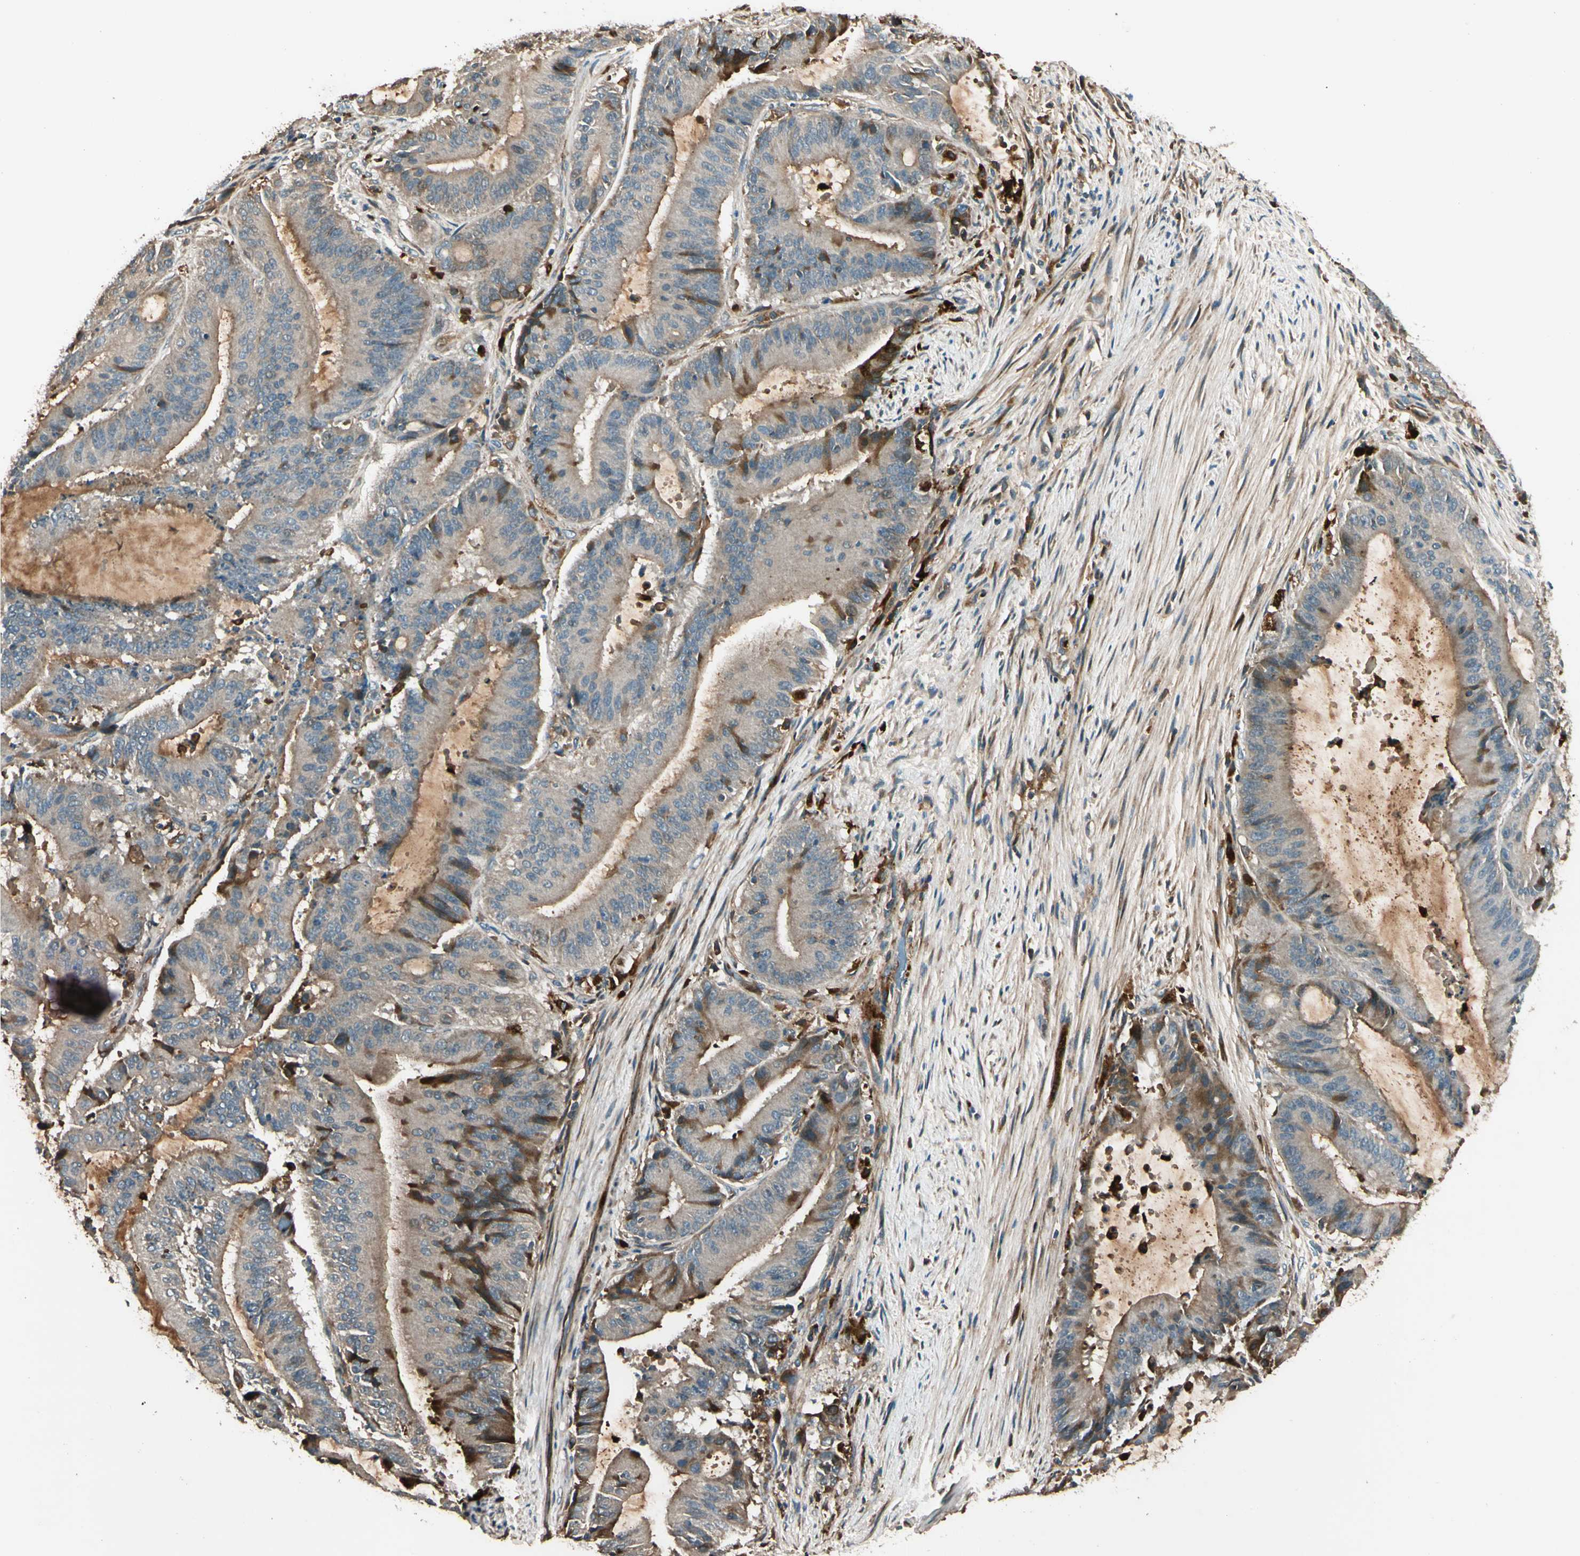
{"staining": {"intensity": "moderate", "quantity": "<25%", "location": "cytoplasmic/membranous"}, "tissue": "liver cancer", "cell_type": "Tumor cells", "image_type": "cancer", "snomed": [{"axis": "morphology", "description": "Cholangiocarcinoma"}, {"axis": "topography", "description": "Liver"}], "caption": "Protein expression analysis of human cholangiocarcinoma (liver) reveals moderate cytoplasmic/membranous positivity in approximately <25% of tumor cells. The staining is performed using DAB (3,3'-diaminobenzidine) brown chromogen to label protein expression. The nuclei are counter-stained blue using hematoxylin.", "gene": "STX11", "patient": {"sex": "female", "age": 73}}